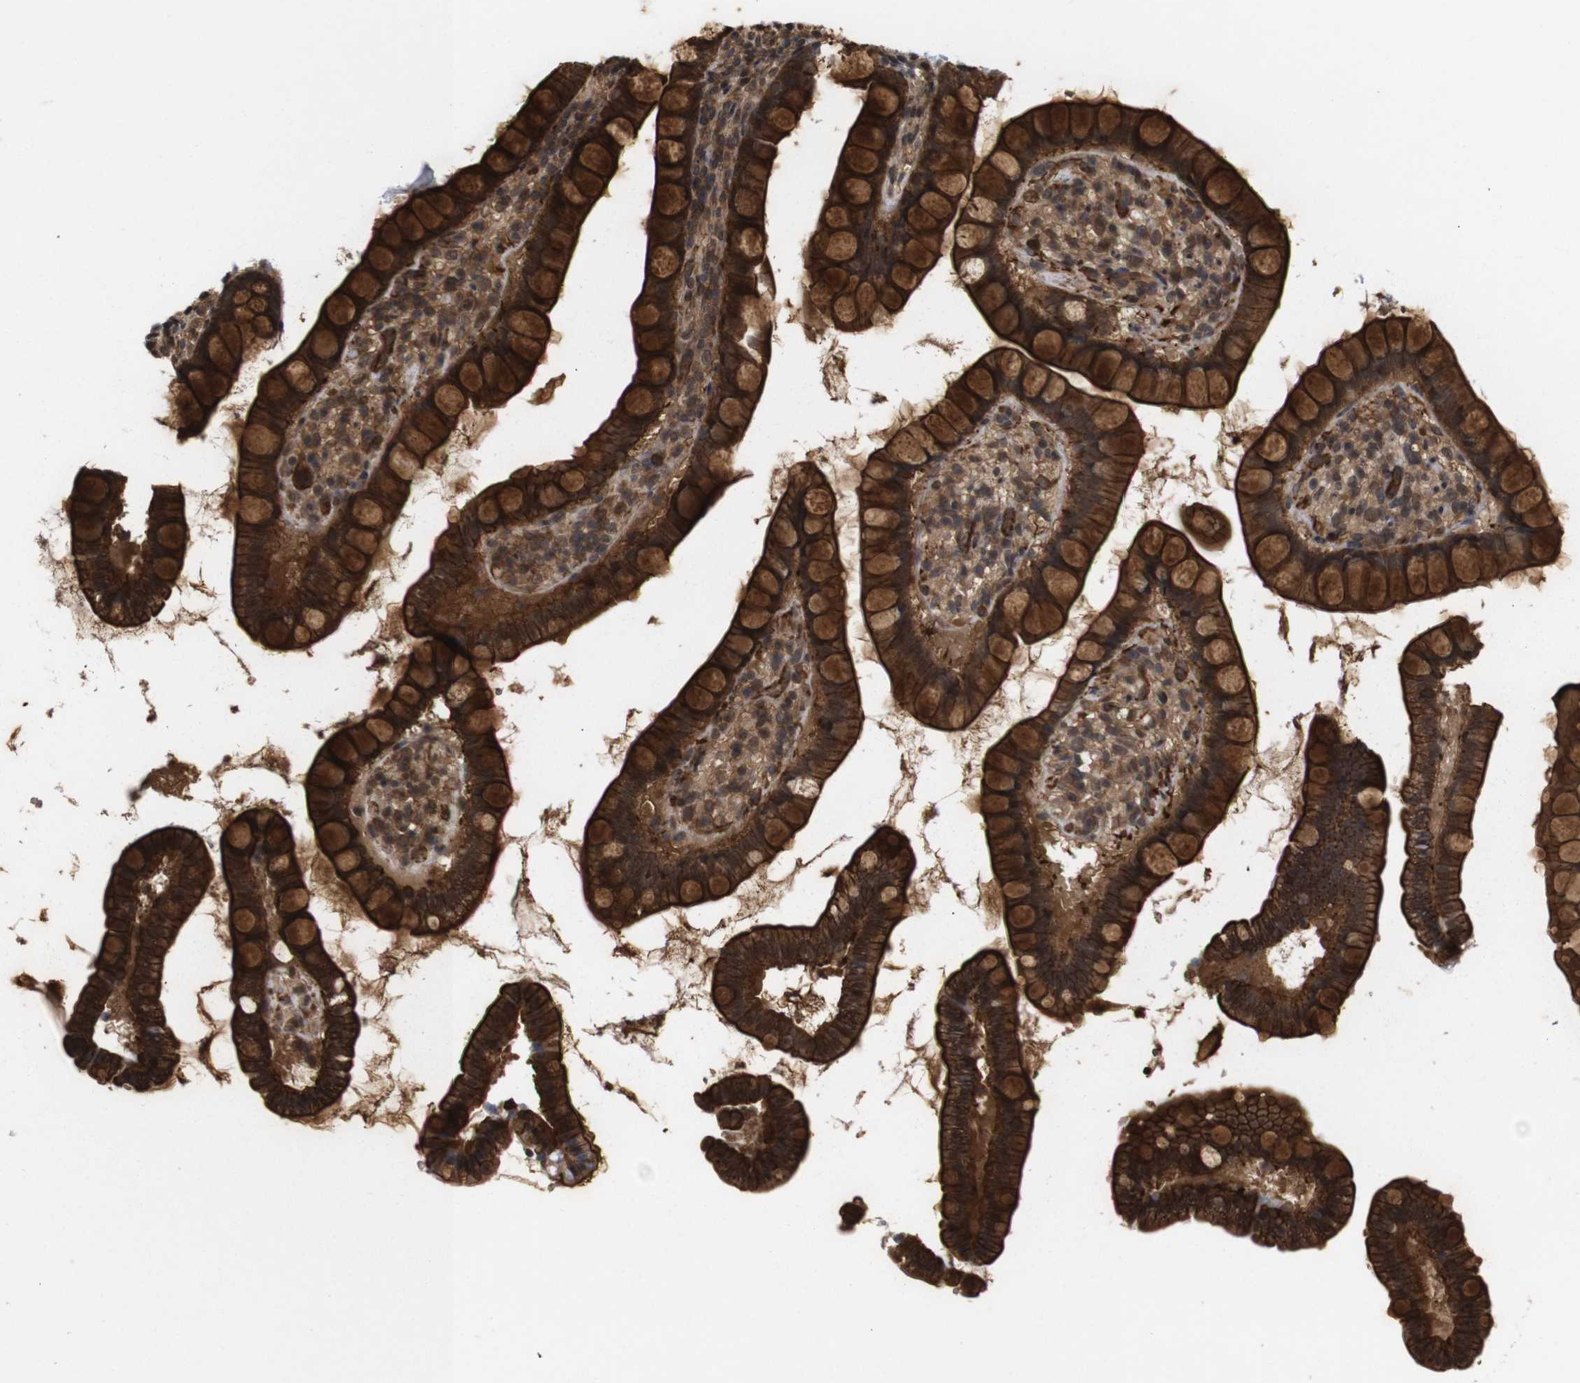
{"staining": {"intensity": "strong", "quantity": ">75%", "location": "cytoplasmic/membranous"}, "tissue": "small intestine", "cell_type": "Glandular cells", "image_type": "normal", "snomed": [{"axis": "morphology", "description": "Normal tissue, NOS"}, {"axis": "topography", "description": "Small intestine"}], "caption": "Brown immunohistochemical staining in unremarkable human small intestine demonstrates strong cytoplasmic/membranous positivity in about >75% of glandular cells.", "gene": "NANOS1", "patient": {"sex": "female", "age": 84}}